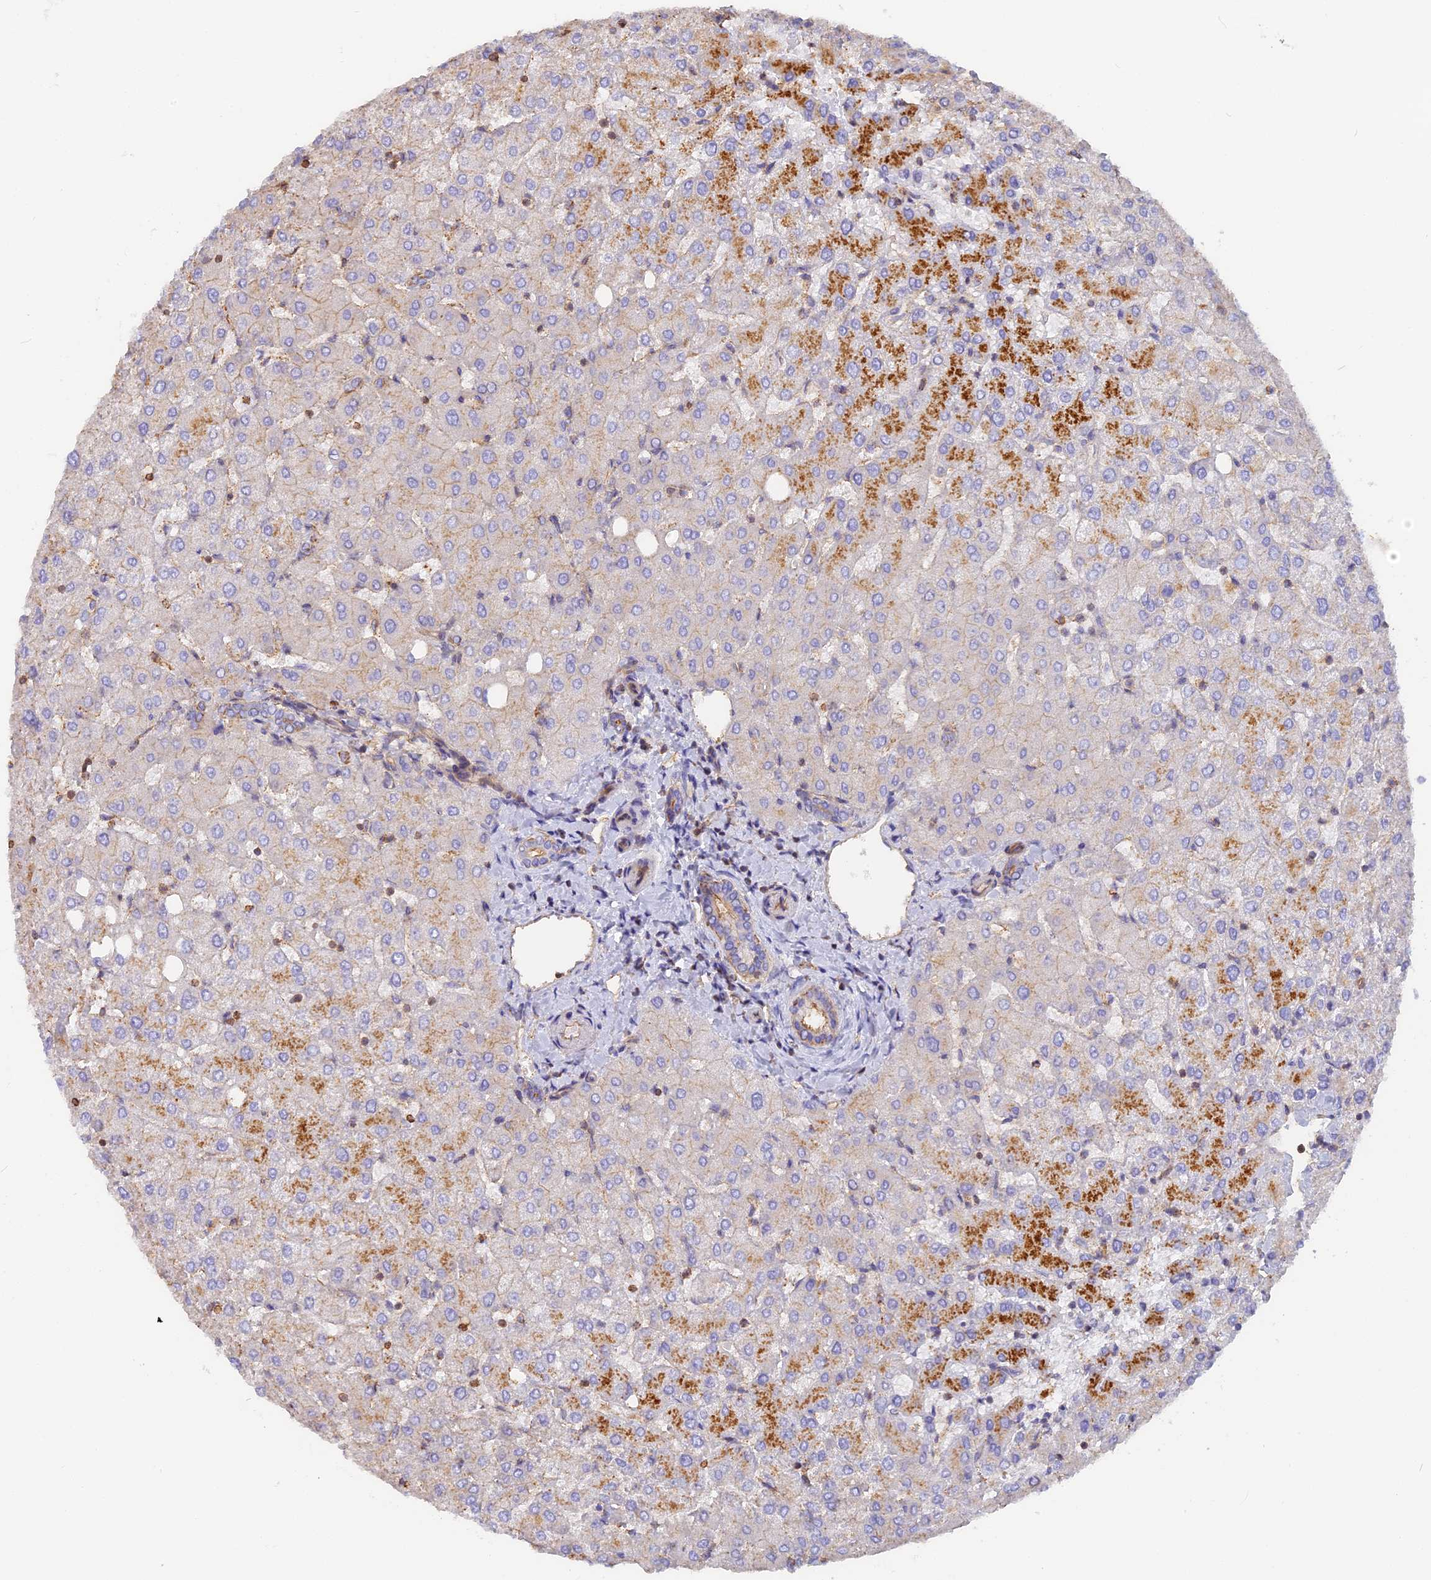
{"staining": {"intensity": "weak", "quantity": "<25%", "location": "cytoplasmic/membranous"}, "tissue": "liver", "cell_type": "Cholangiocytes", "image_type": "normal", "snomed": [{"axis": "morphology", "description": "Normal tissue, NOS"}, {"axis": "topography", "description": "Liver"}], "caption": "An immunohistochemistry histopathology image of normal liver is shown. There is no staining in cholangiocytes of liver.", "gene": "VPS18", "patient": {"sex": "female", "age": 54}}